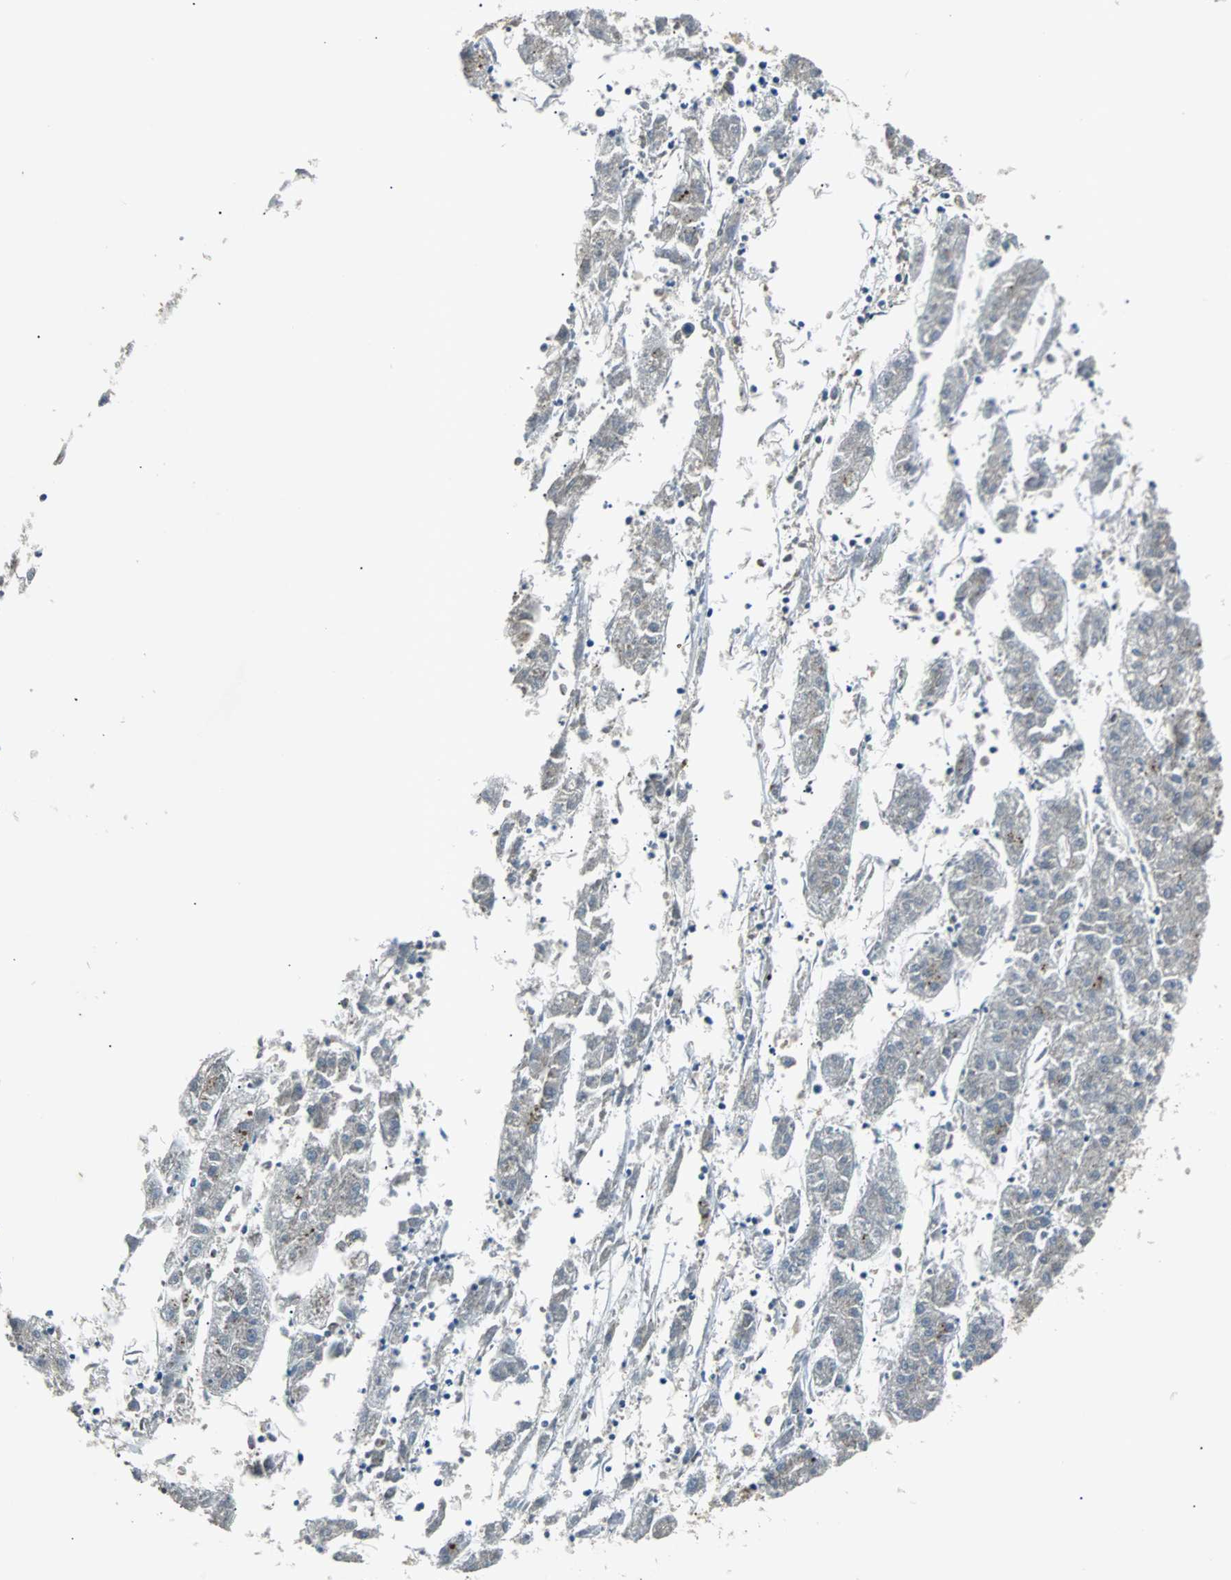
{"staining": {"intensity": "moderate", "quantity": "25%-75%", "location": "cytoplasmic/membranous"}, "tissue": "liver cancer", "cell_type": "Tumor cells", "image_type": "cancer", "snomed": [{"axis": "morphology", "description": "Carcinoma, Hepatocellular, NOS"}, {"axis": "topography", "description": "Liver"}], "caption": "Moderate cytoplasmic/membranous positivity for a protein is appreciated in approximately 25%-75% of tumor cells of liver hepatocellular carcinoma using immunohistochemistry (IHC).", "gene": "PHC1", "patient": {"sex": "male", "age": 72}}